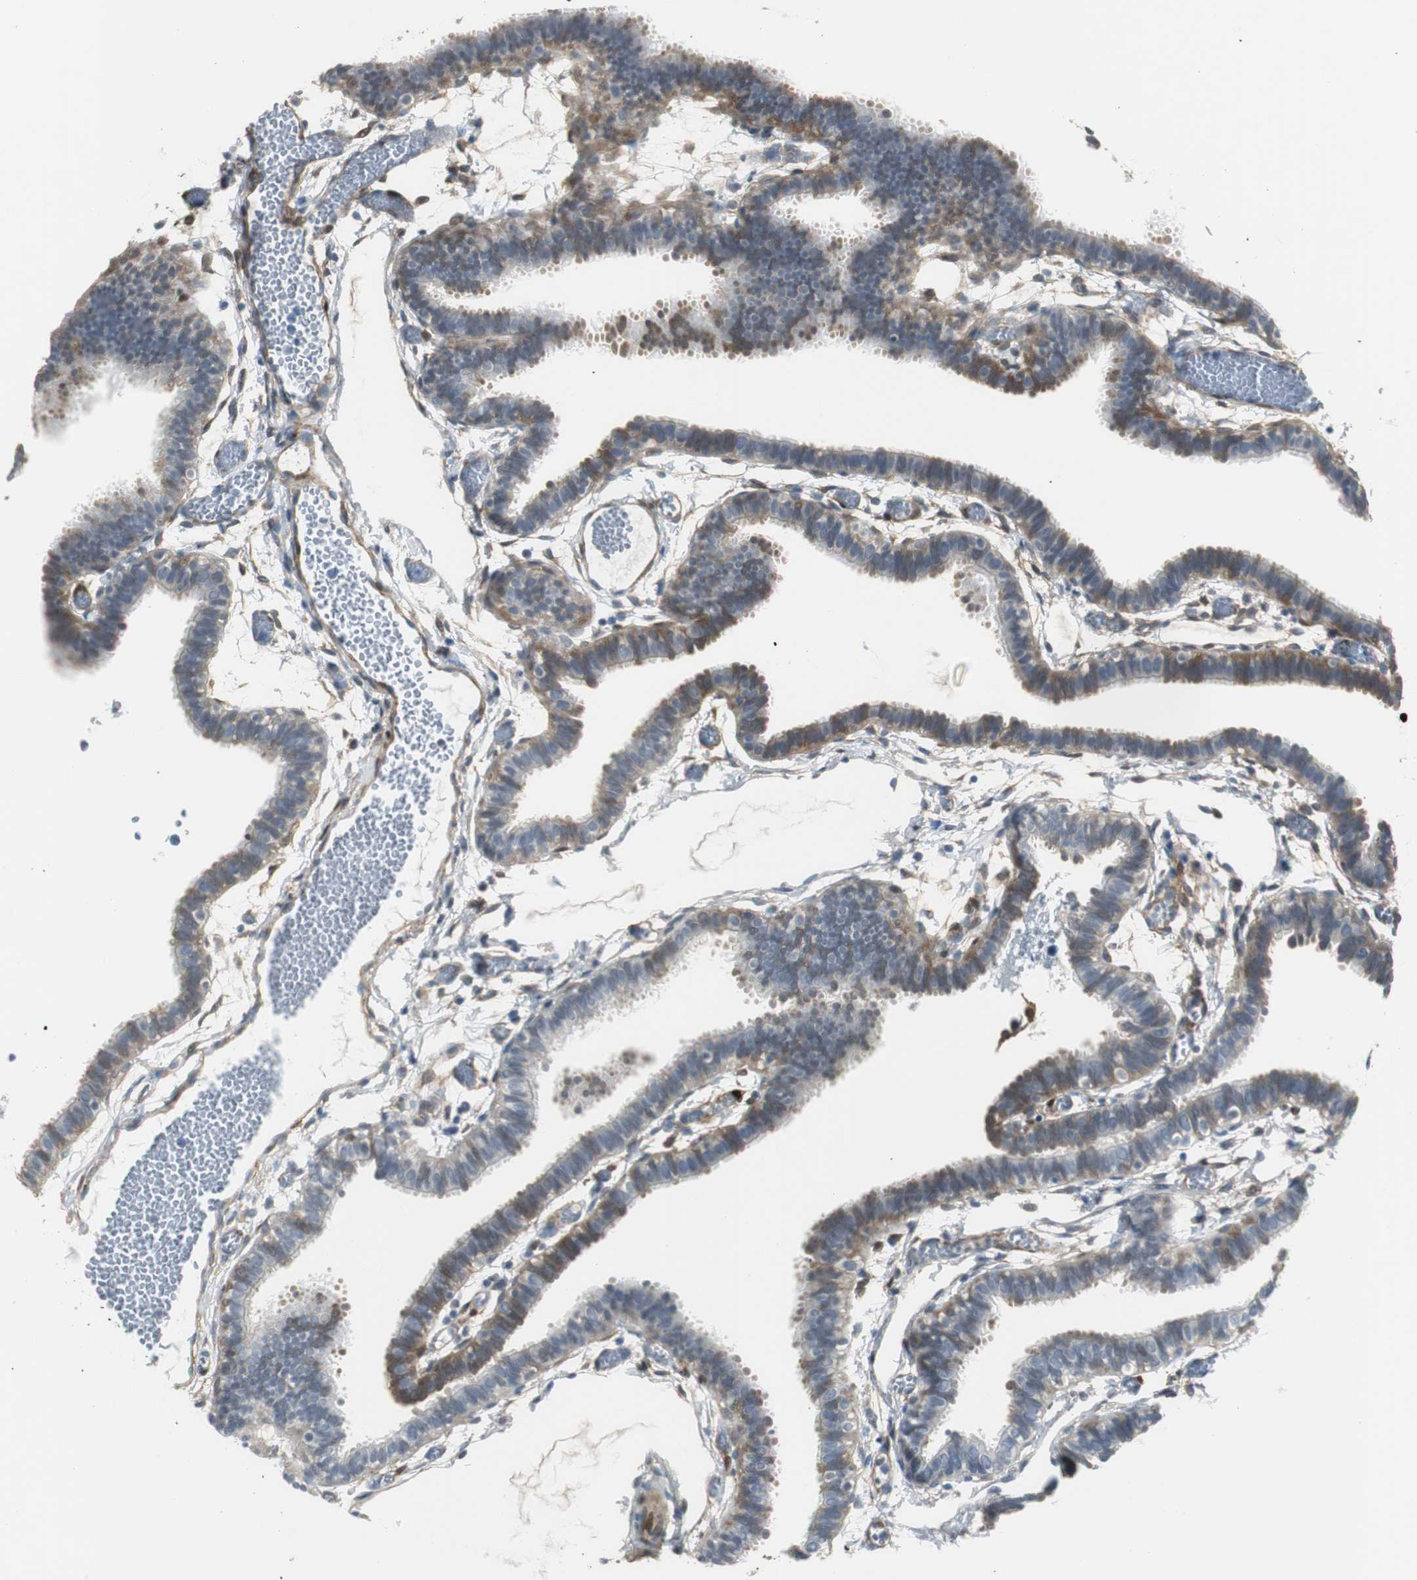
{"staining": {"intensity": "weak", "quantity": "25%-75%", "location": "cytoplasmic/membranous"}, "tissue": "fallopian tube", "cell_type": "Glandular cells", "image_type": "normal", "snomed": [{"axis": "morphology", "description": "Normal tissue, NOS"}, {"axis": "topography", "description": "Fallopian tube"}], "caption": "IHC micrograph of unremarkable human fallopian tube stained for a protein (brown), which displays low levels of weak cytoplasmic/membranous positivity in about 25%-75% of glandular cells.", "gene": "FHL2", "patient": {"sex": "female", "age": 29}}